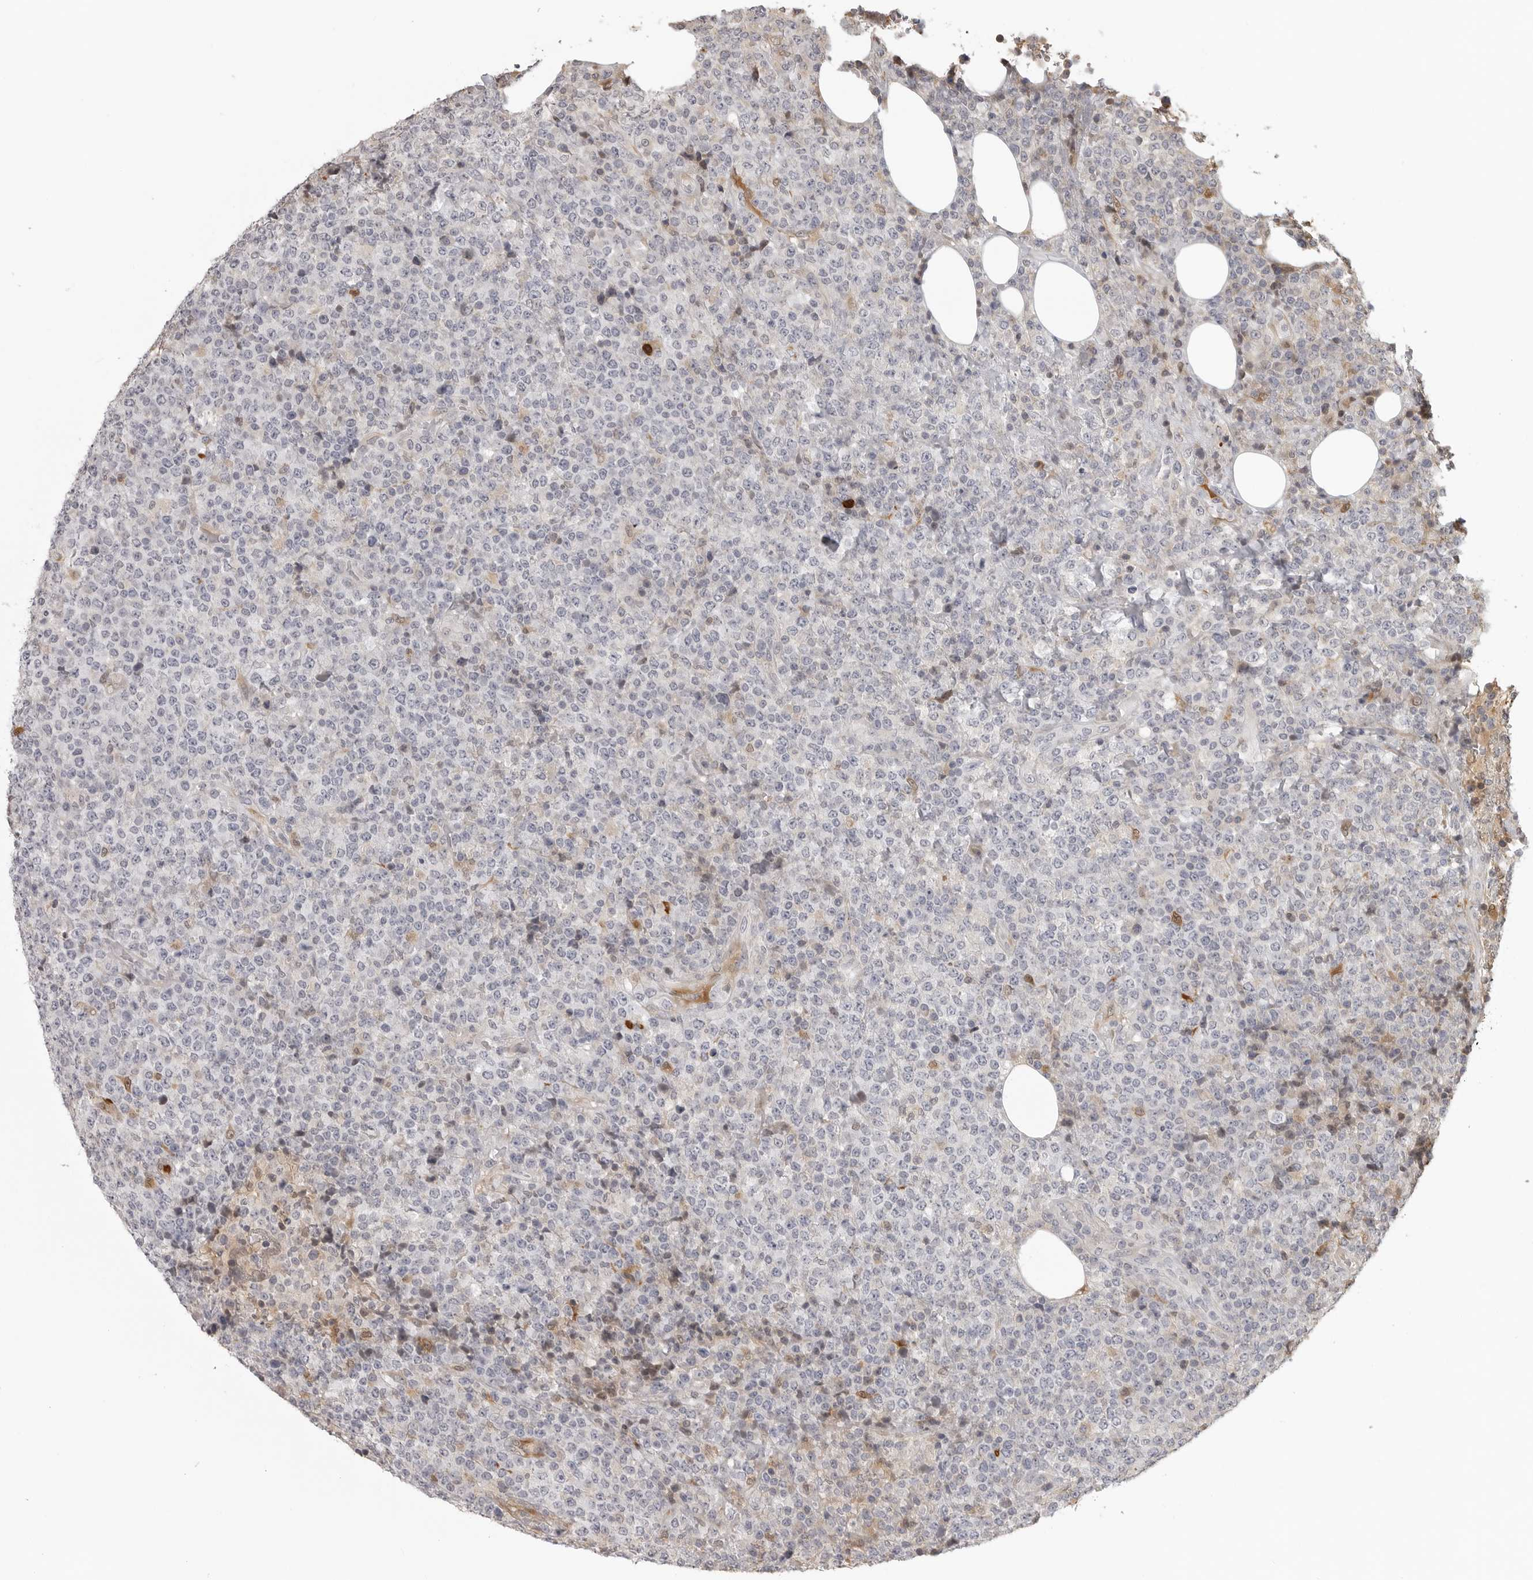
{"staining": {"intensity": "negative", "quantity": "none", "location": "none"}, "tissue": "lymphoma", "cell_type": "Tumor cells", "image_type": "cancer", "snomed": [{"axis": "morphology", "description": "Malignant lymphoma, non-Hodgkin's type, High grade"}, {"axis": "topography", "description": "Lymph node"}], "caption": "A photomicrograph of human malignant lymphoma, non-Hodgkin's type (high-grade) is negative for staining in tumor cells.", "gene": "IDO1", "patient": {"sex": "male", "age": 13}}